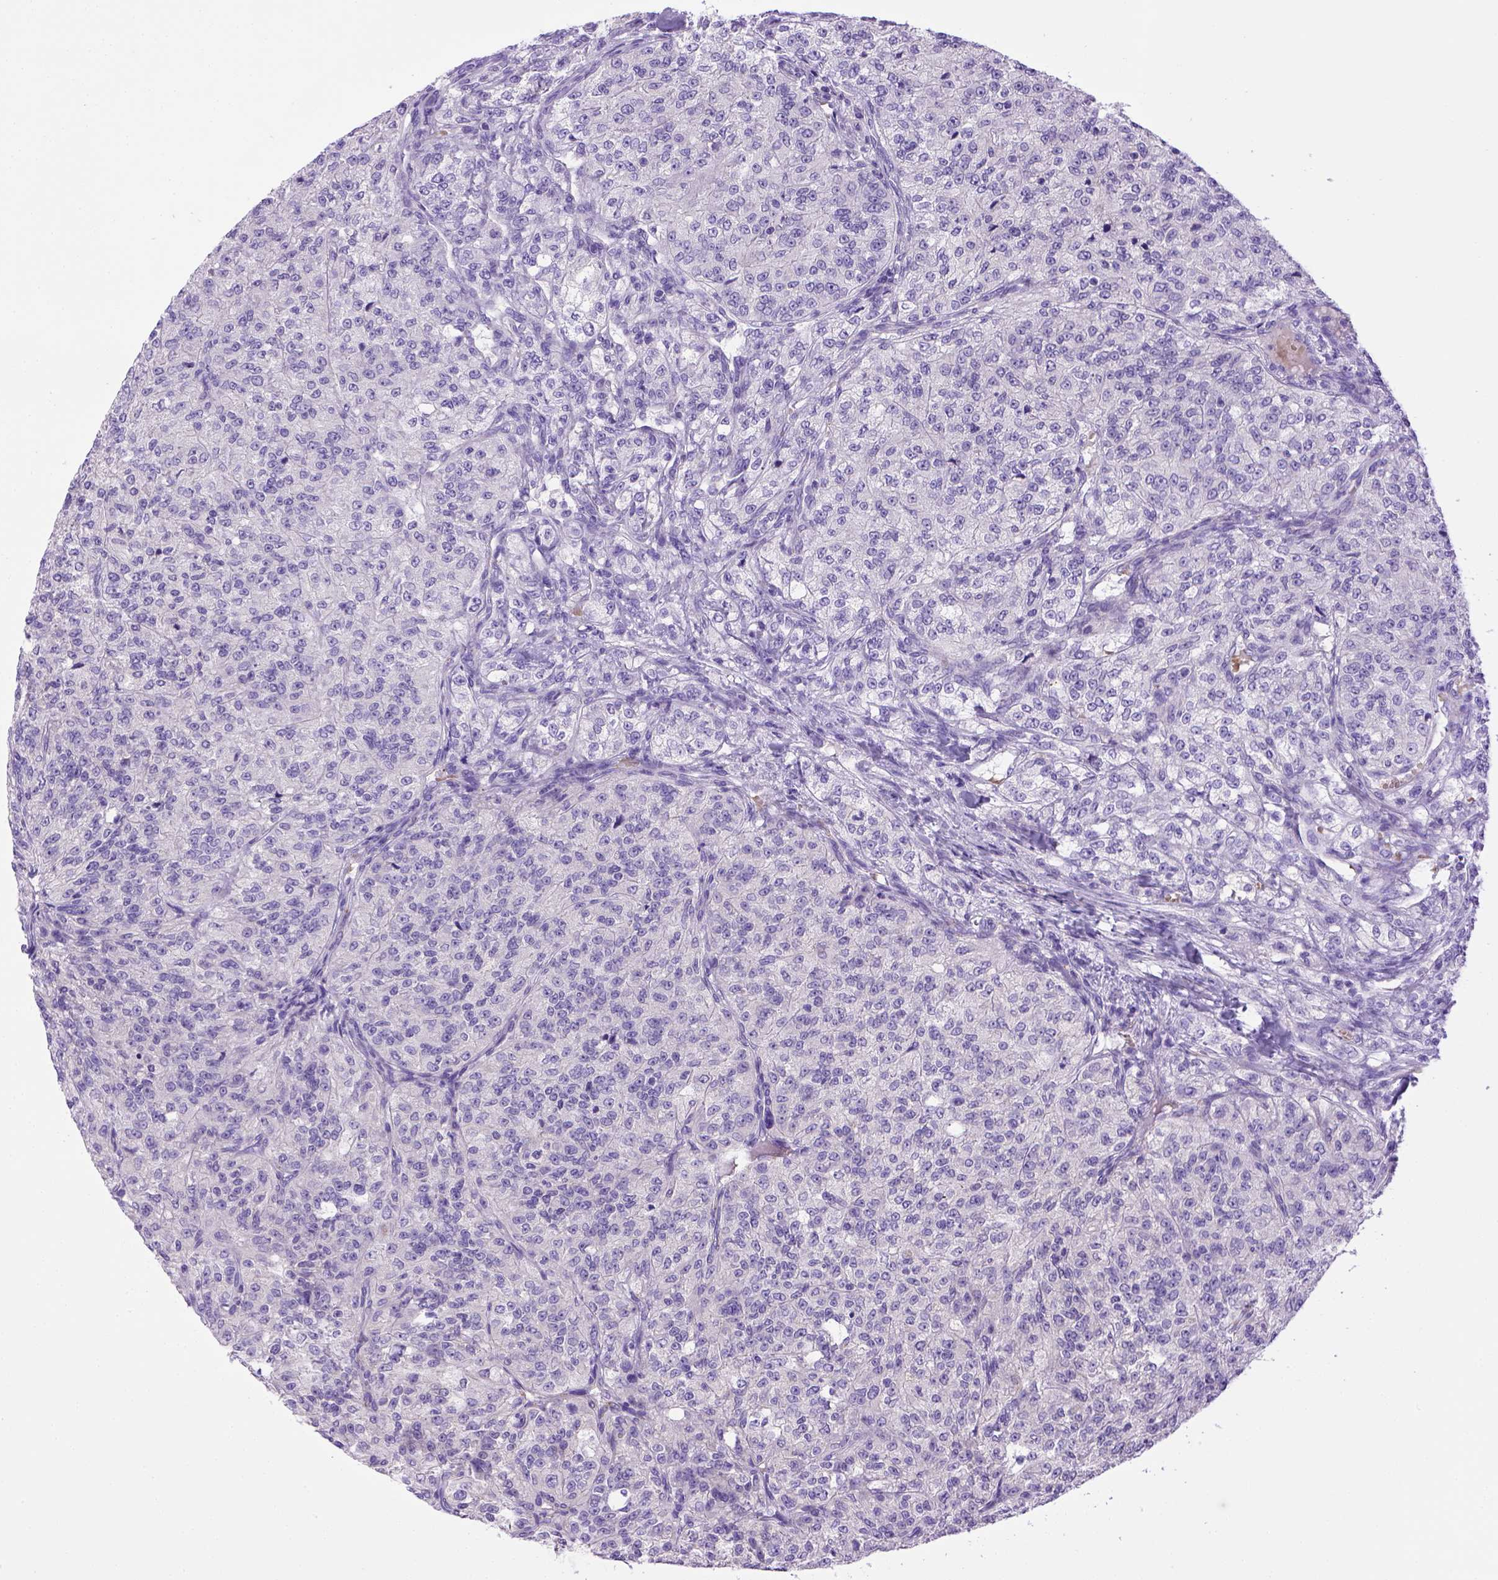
{"staining": {"intensity": "negative", "quantity": "none", "location": "none"}, "tissue": "renal cancer", "cell_type": "Tumor cells", "image_type": "cancer", "snomed": [{"axis": "morphology", "description": "Adenocarcinoma, NOS"}, {"axis": "topography", "description": "Kidney"}], "caption": "Renal cancer was stained to show a protein in brown. There is no significant expression in tumor cells. (DAB immunohistochemistry (IHC) visualized using brightfield microscopy, high magnification).", "gene": "BAAT", "patient": {"sex": "female", "age": 63}}